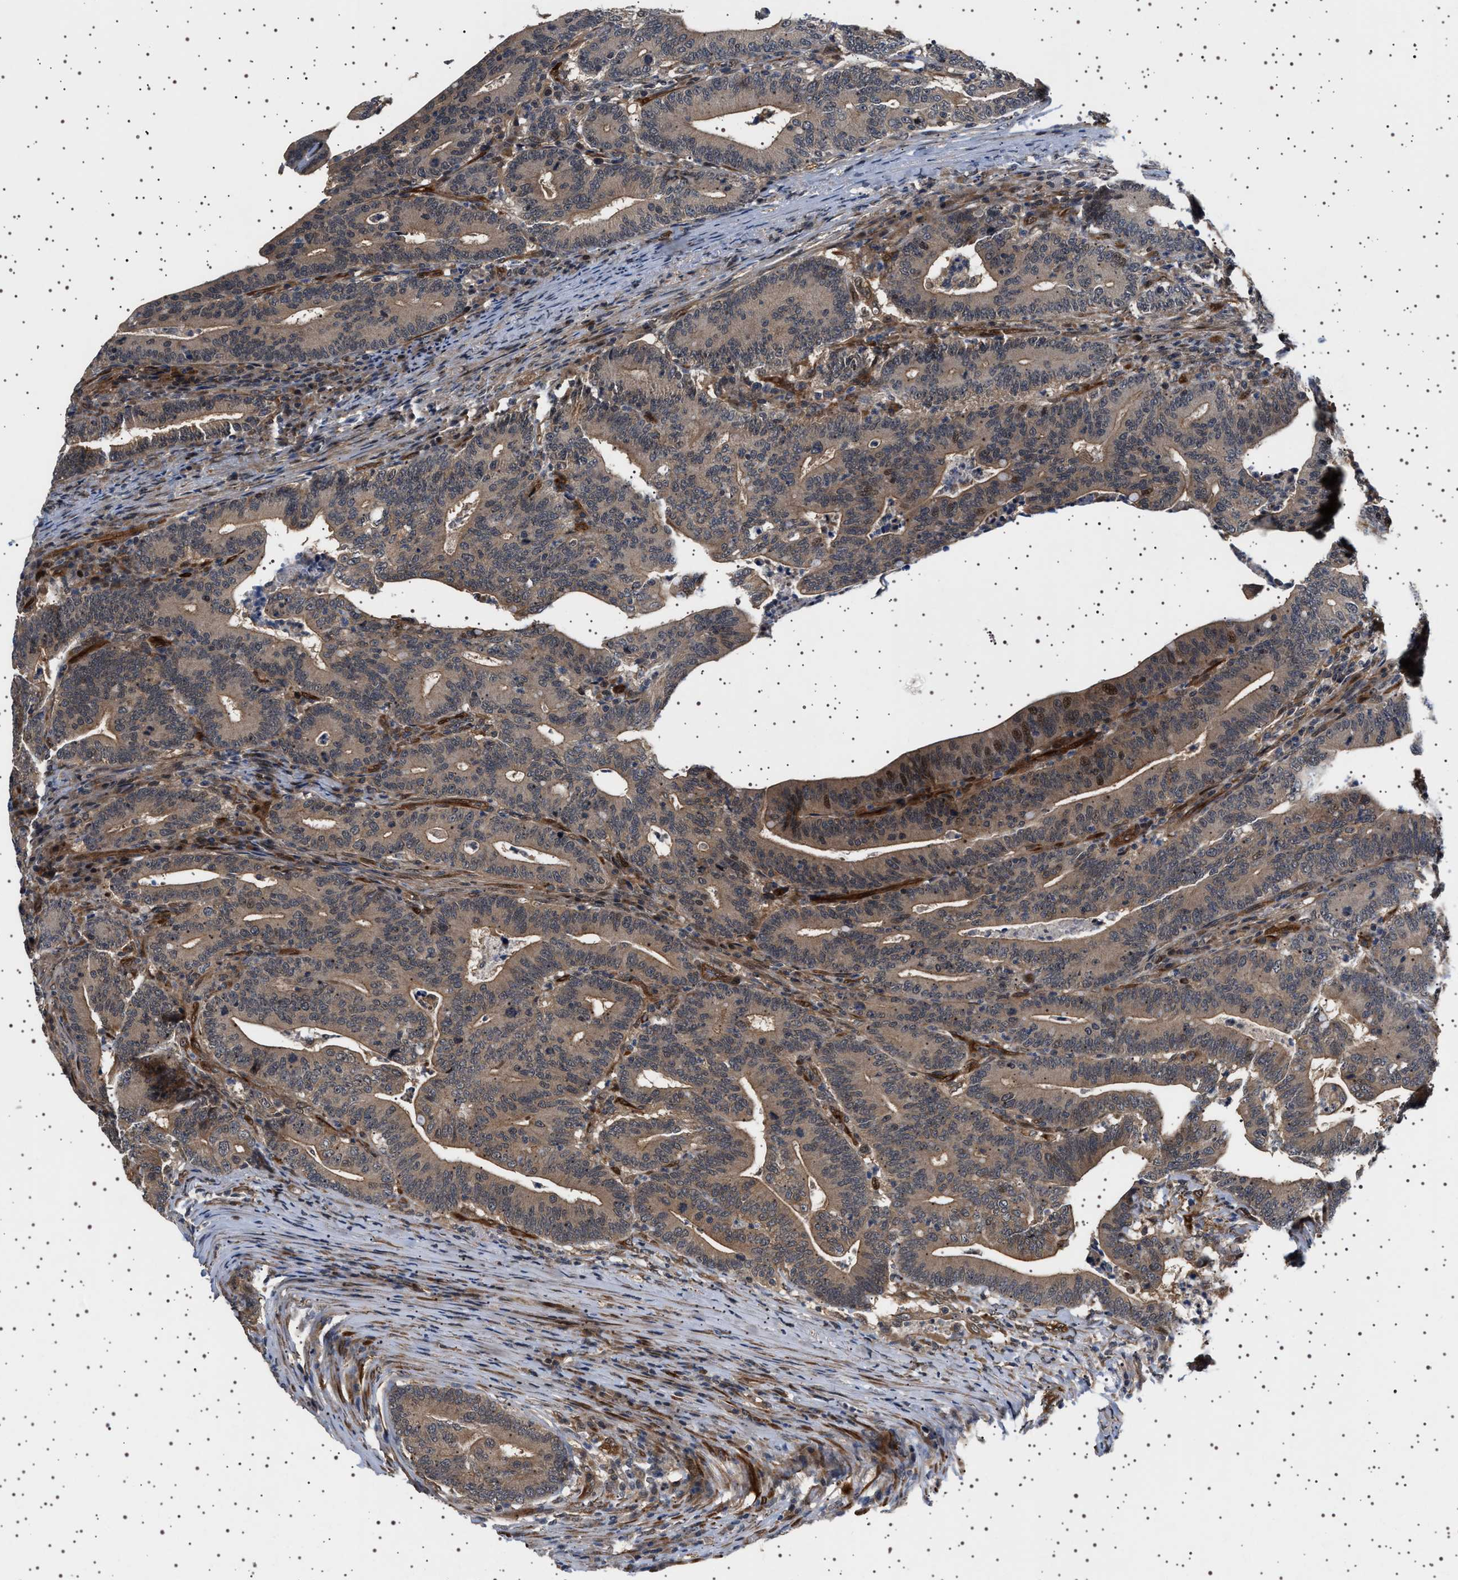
{"staining": {"intensity": "moderate", "quantity": ">75%", "location": "cytoplasmic/membranous,nuclear"}, "tissue": "colorectal cancer", "cell_type": "Tumor cells", "image_type": "cancer", "snomed": [{"axis": "morphology", "description": "Adenocarcinoma, NOS"}, {"axis": "topography", "description": "Colon"}], "caption": "Immunohistochemistry of adenocarcinoma (colorectal) demonstrates medium levels of moderate cytoplasmic/membranous and nuclear positivity in about >75% of tumor cells. (Stains: DAB (3,3'-diaminobenzidine) in brown, nuclei in blue, Microscopy: brightfield microscopy at high magnification).", "gene": "BAG3", "patient": {"sex": "female", "age": 66}}